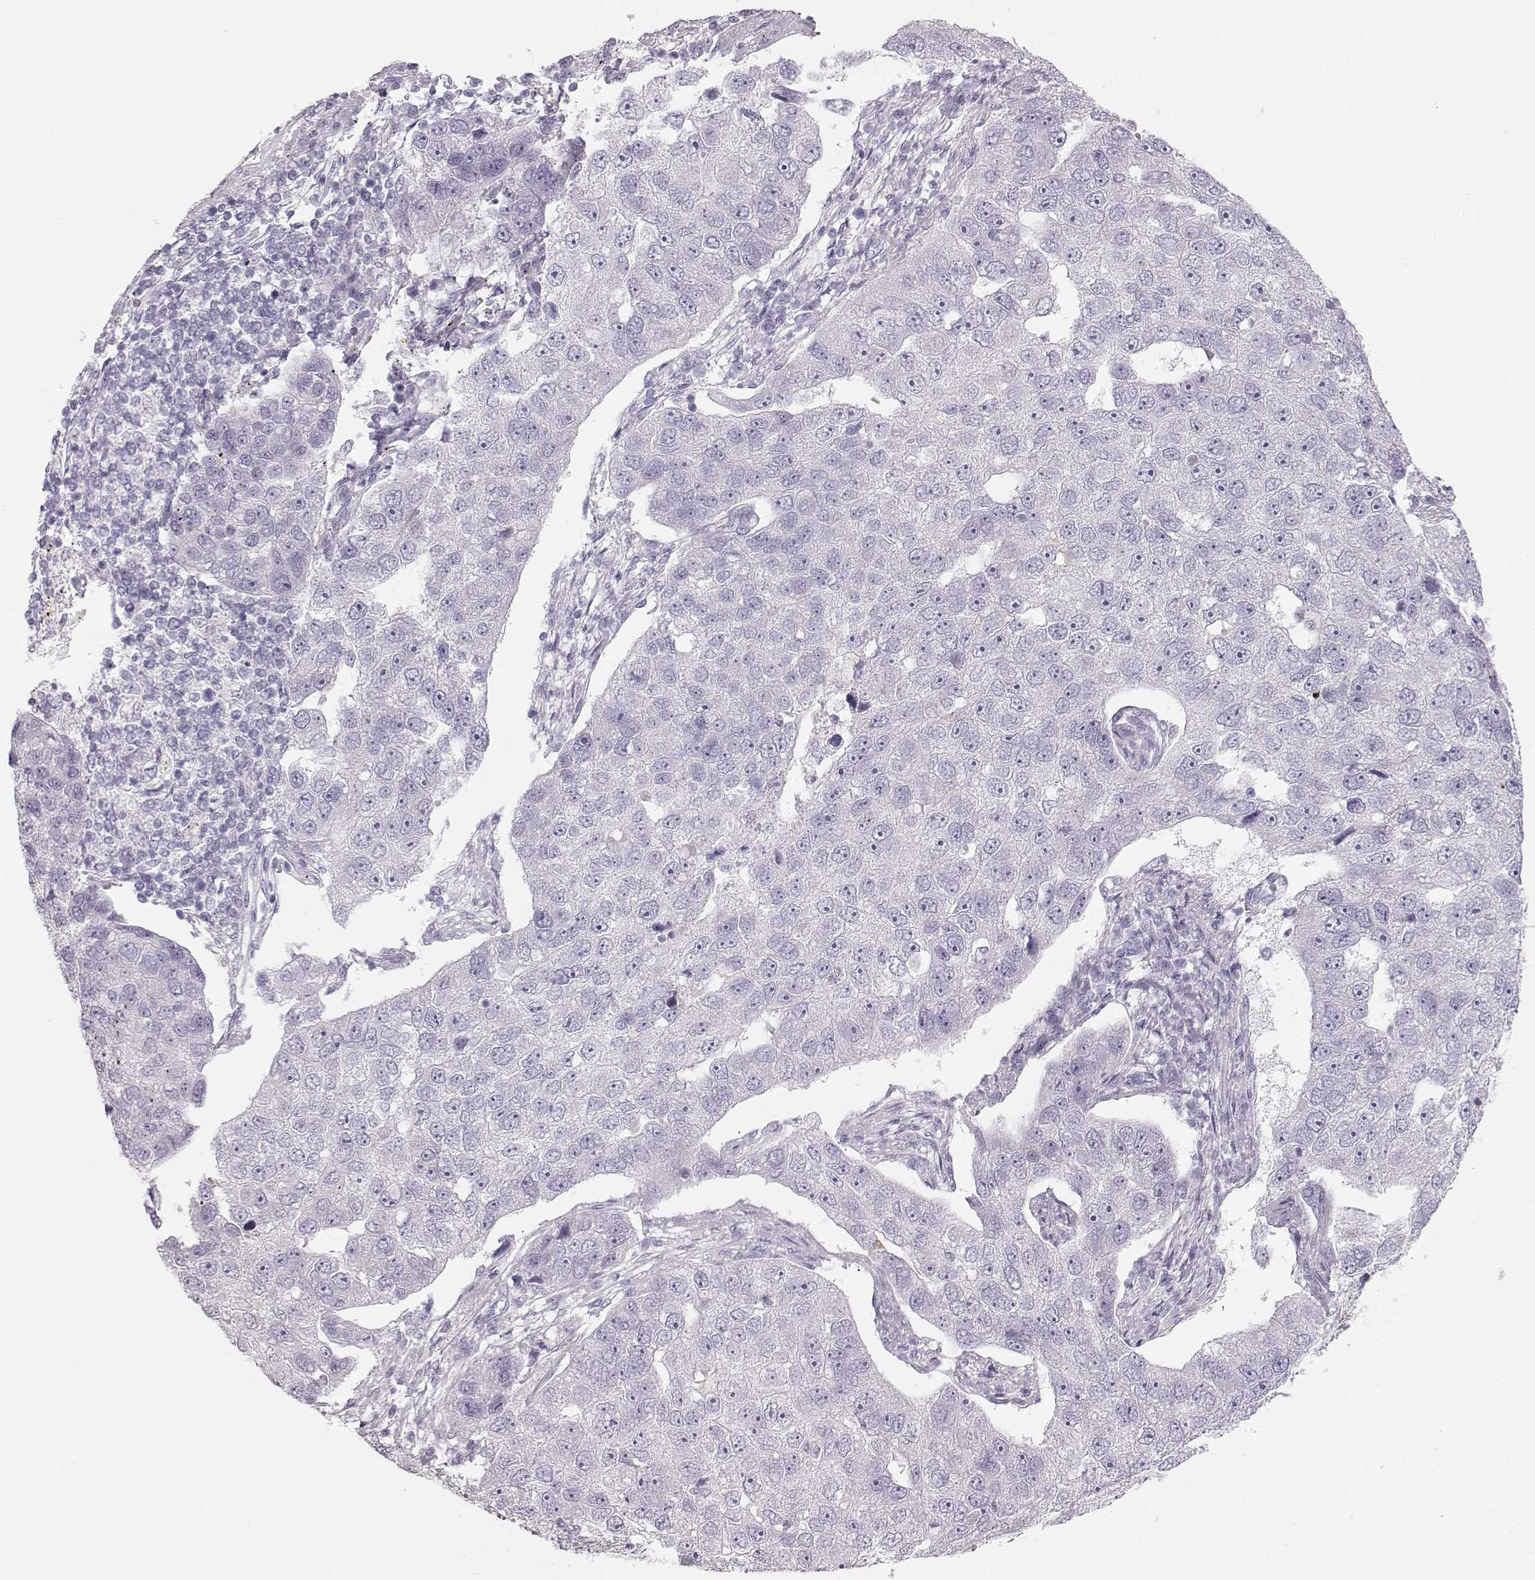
{"staining": {"intensity": "negative", "quantity": "none", "location": "none"}, "tissue": "pancreatic cancer", "cell_type": "Tumor cells", "image_type": "cancer", "snomed": [{"axis": "morphology", "description": "Adenocarcinoma, NOS"}, {"axis": "topography", "description": "Pancreas"}], "caption": "High magnification brightfield microscopy of pancreatic adenocarcinoma stained with DAB (3,3'-diaminobenzidine) (brown) and counterstained with hematoxylin (blue): tumor cells show no significant expression.", "gene": "LEPR", "patient": {"sex": "female", "age": 61}}